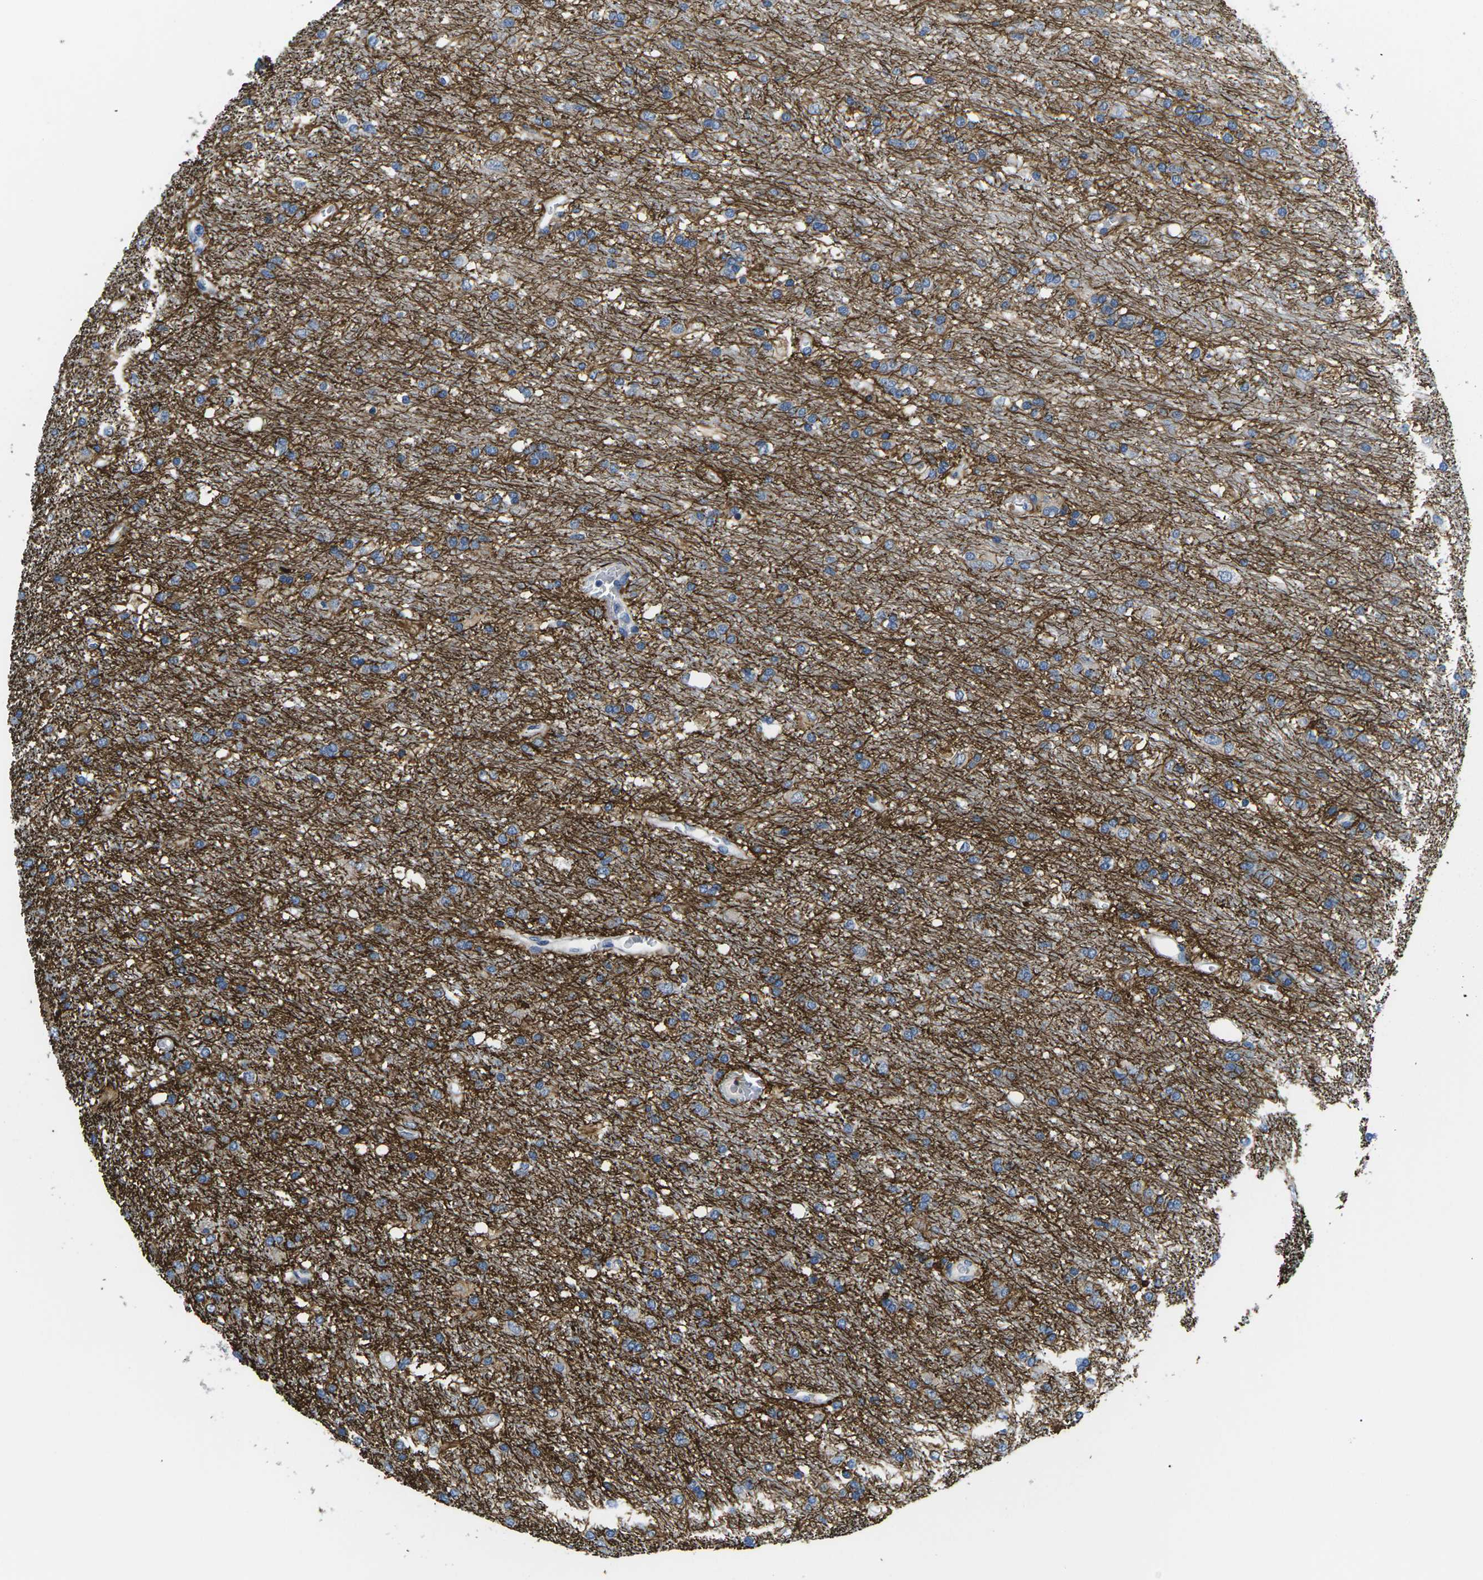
{"staining": {"intensity": "strong", "quantity": ">75%", "location": "cytoplasmic/membranous"}, "tissue": "glioma", "cell_type": "Tumor cells", "image_type": "cancer", "snomed": [{"axis": "morphology", "description": "Glioma, malignant, Low grade"}, {"axis": "topography", "description": "Brain"}], "caption": "Immunohistochemical staining of human malignant low-grade glioma reveals strong cytoplasmic/membranous protein staining in about >75% of tumor cells.", "gene": "TSPAN2", "patient": {"sex": "male", "age": 77}}